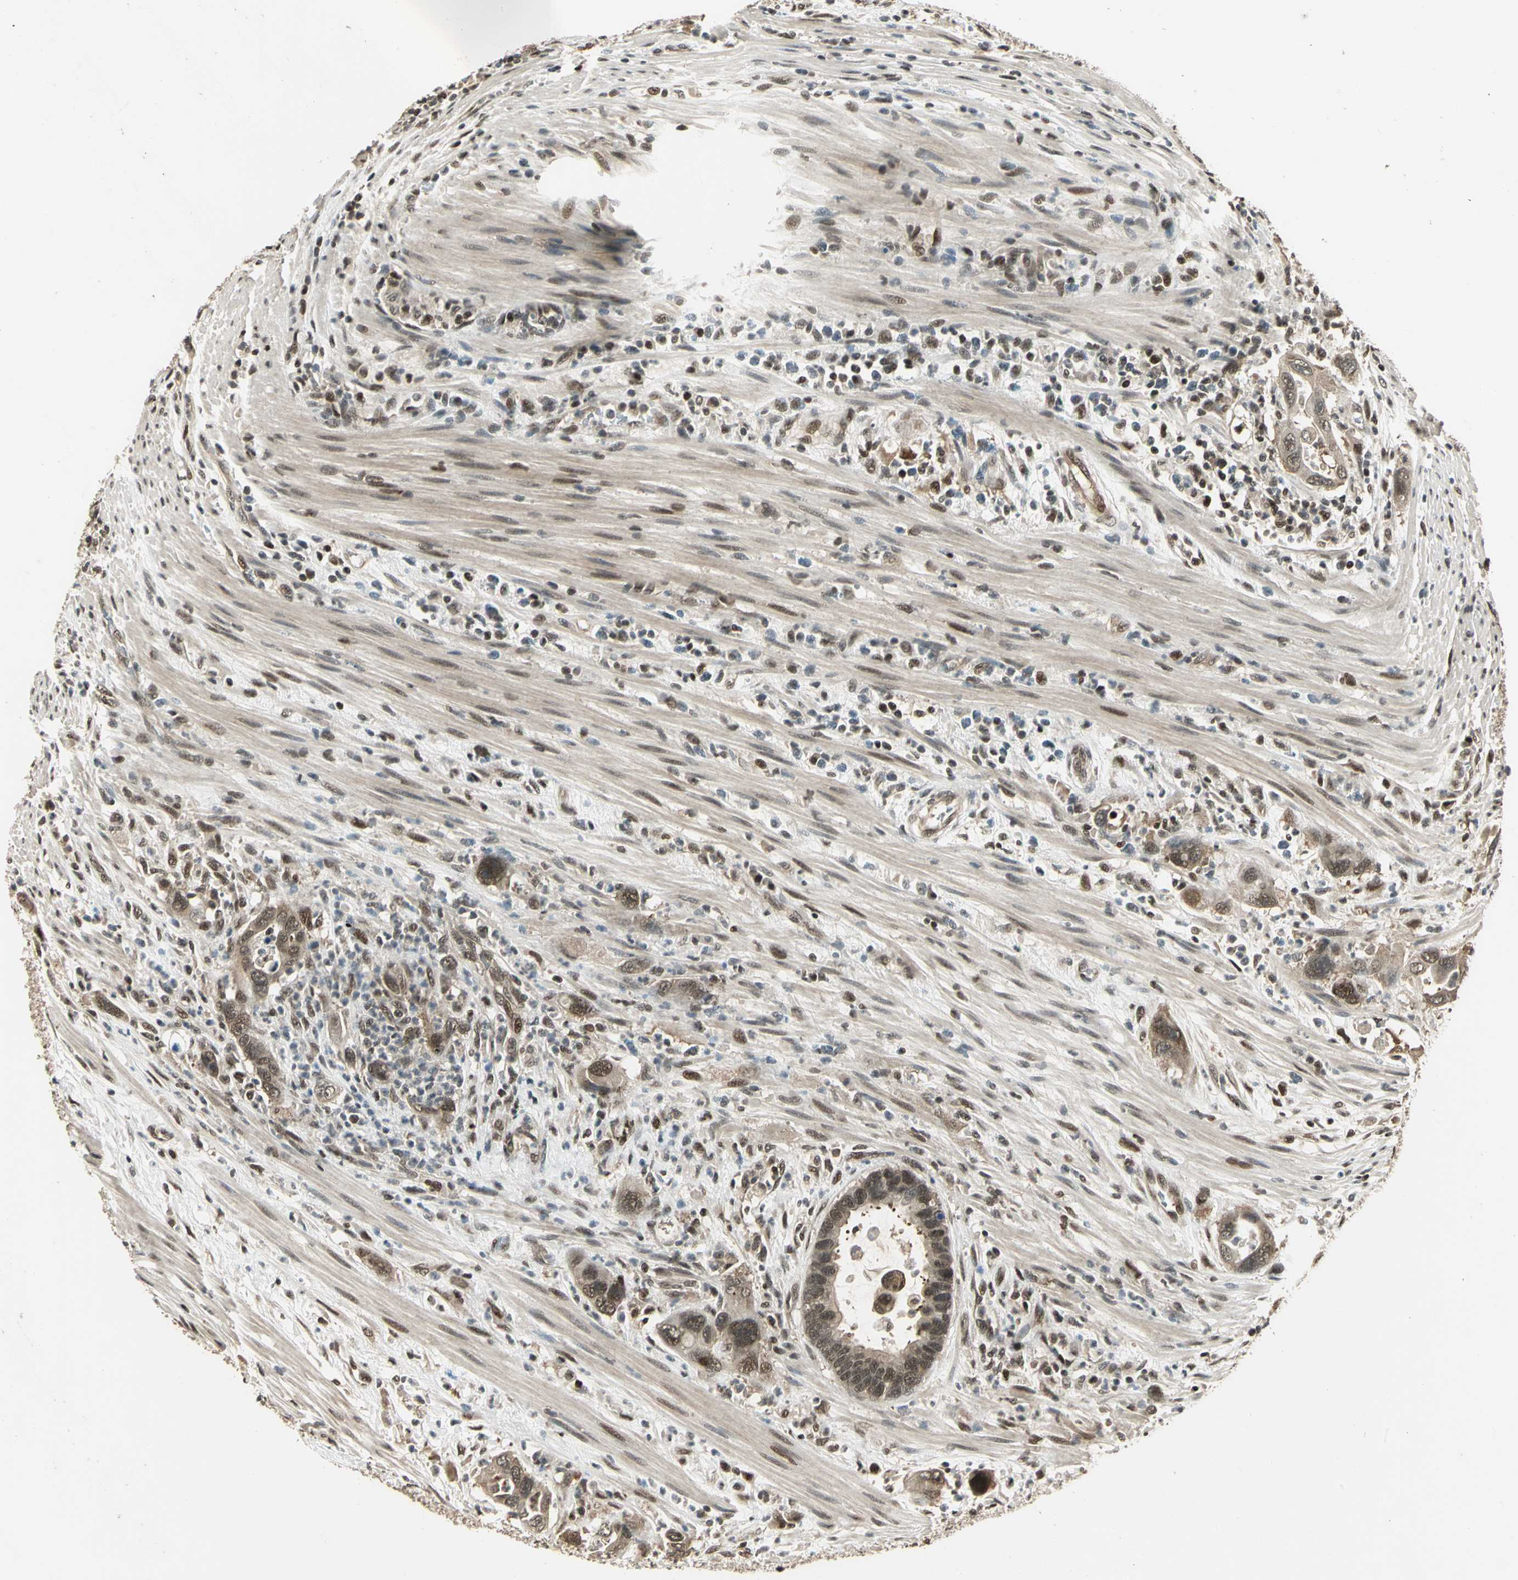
{"staining": {"intensity": "weak", "quantity": ">75%", "location": "cytoplasmic/membranous,nuclear"}, "tissue": "pancreatic cancer", "cell_type": "Tumor cells", "image_type": "cancer", "snomed": [{"axis": "morphology", "description": "Adenocarcinoma, NOS"}, {"axis": "topography", "description": "Pancreas"}], "caption": "An immunohistochemistry photomicrograph of tumor tissue is shown. Protein staining in brown labels weak cytoplasmic/membranous and nuclear positivity in pancreatic adenocarcinoma within tumor cells.", "gene": "PSMC3", "patient": {"sex": "female", "age": 71}}